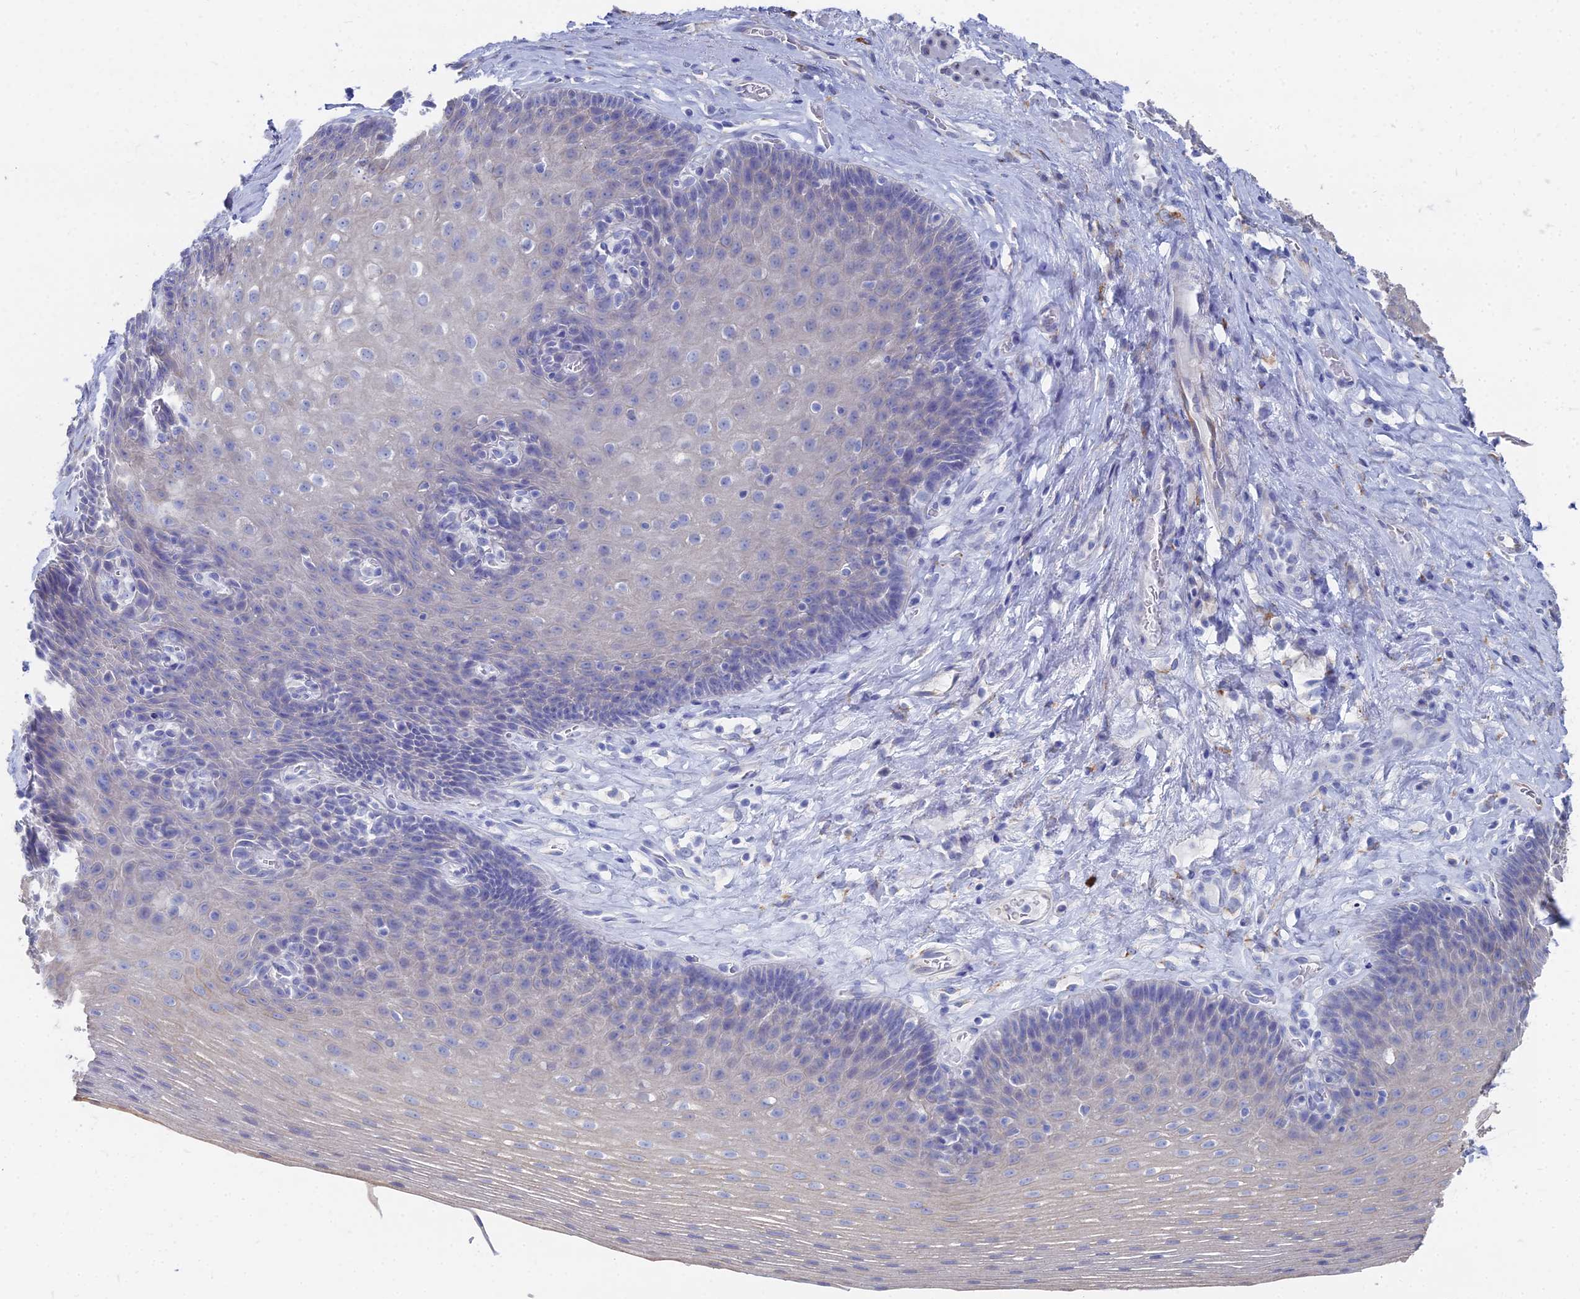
{"staining": {"intensity": "negative", "quantity": "none", "location": "none"}, "tissue": "esophagus", "cell_type": "Squamous epithelial cells", "image_type": "normal", "snomed": [{"axis": "morphology", "description": "Normal tissue, NOS"}, {"axis": "topography", "description": "Esophagus"}], "caption": "This micrograph is of benign esophagus stained with immunohistochemistry (IHC) to label a protein in brown with the nuclei are counter-stained blue. There is no positivity in squamous epithelial cells. (Immunohistochemistry, brightfield microscopy, high magnification).", "gene": "TNNT3", "patient": {"sex": "female", "age": 66}}